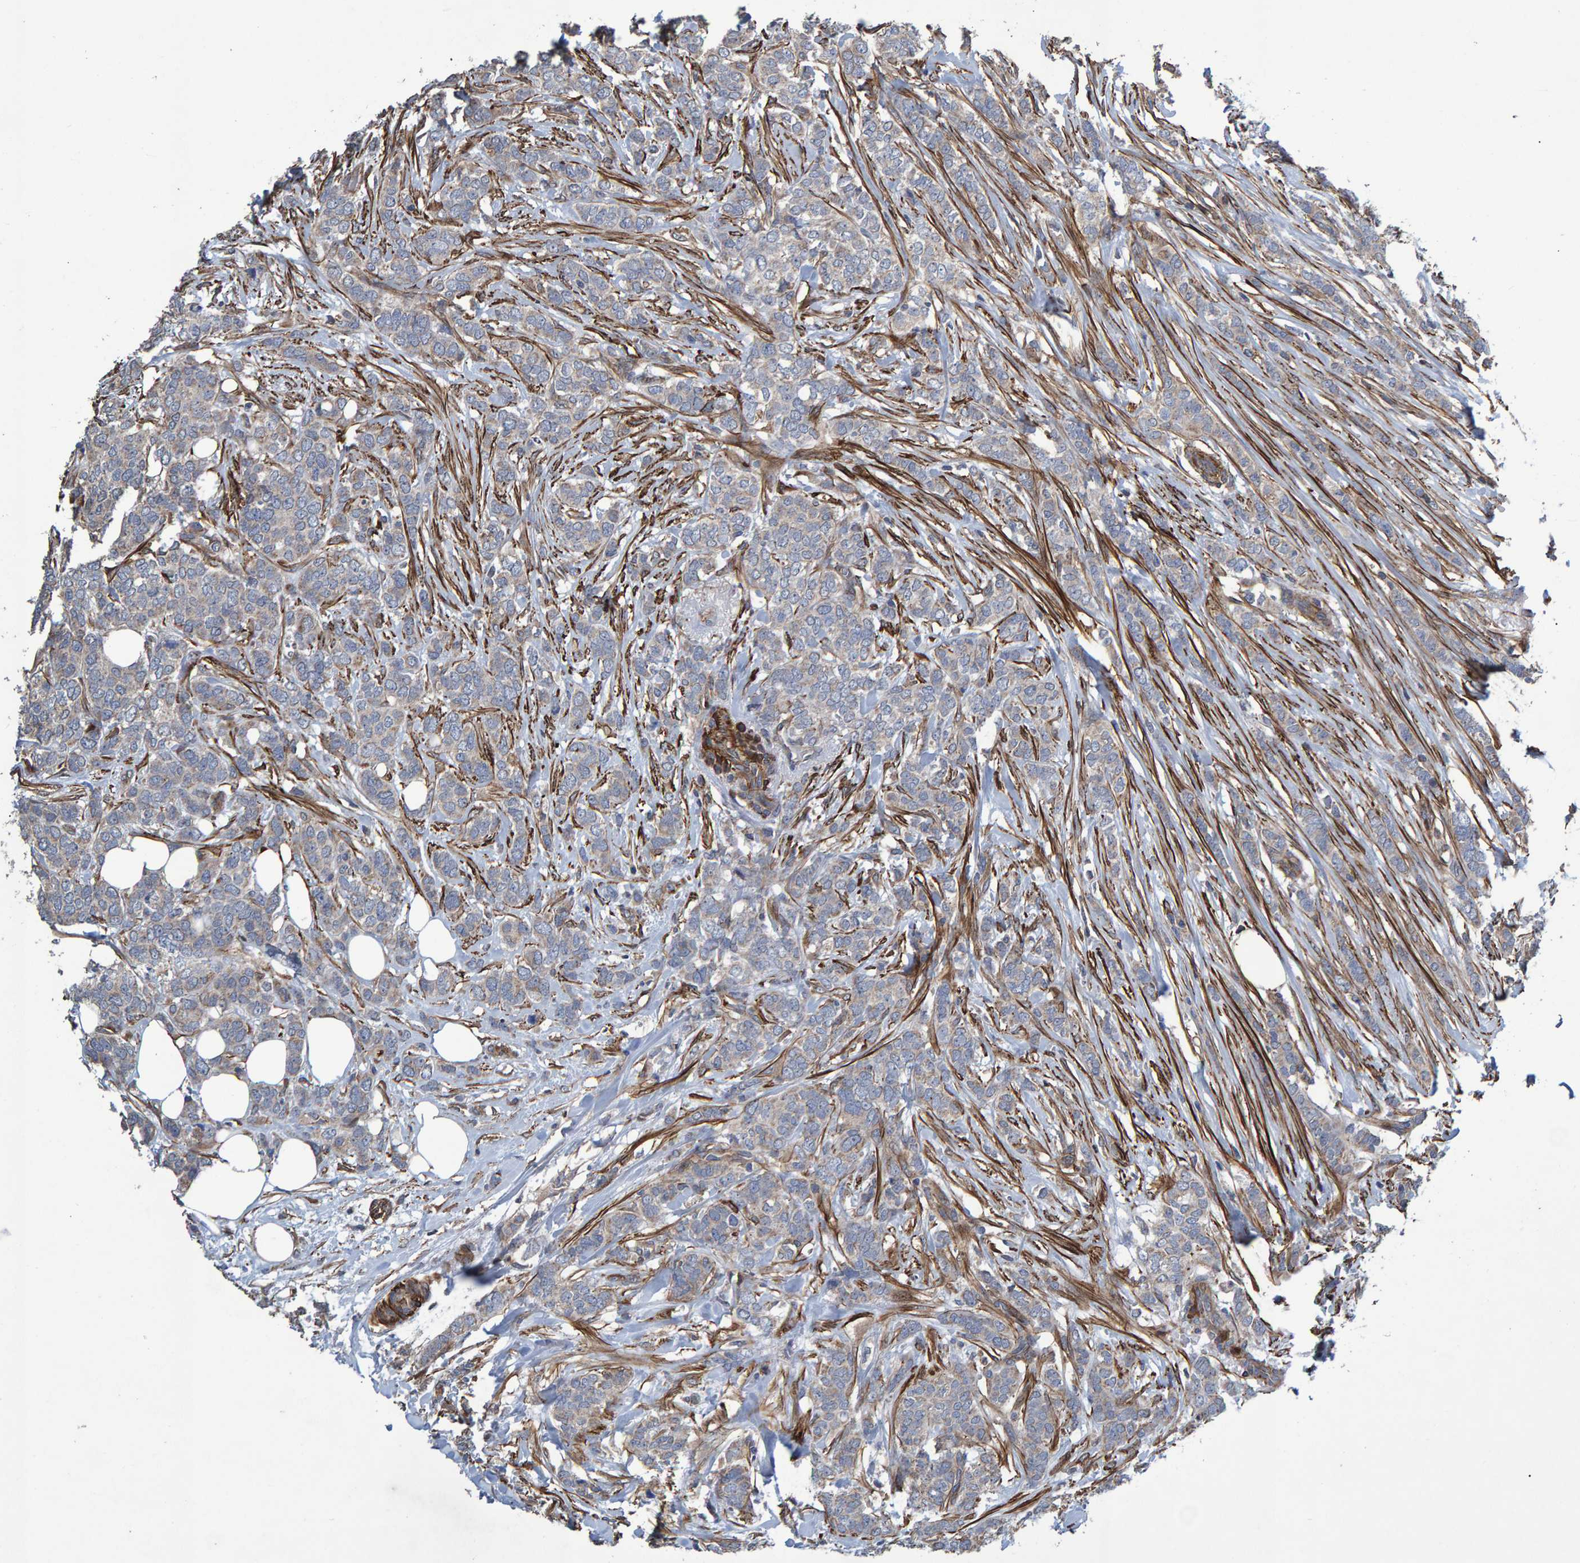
{"staining": {"intensity": "weak", "quantity": "25%-75%", "location": "cytoplasmic/membranous"}, "tissue": "breast cancer", "cell_type": "Tumor cells", "image_type": "cancer", "snomed": [{"axis": "morphology", "description": "Lobular carcinoma"}, {"axis": "topography", "description": "Skin"}, {"axis": "topography", "description": "Breast"}], "caption": "Breast cancer was stained to show a protein in brown. There is low levels of weak cytoplasmic/membranous positivity in about 25%-75% of tumor cells.", "gene": "SLIT2", "patient": {"sex": "female", "age": 46}}